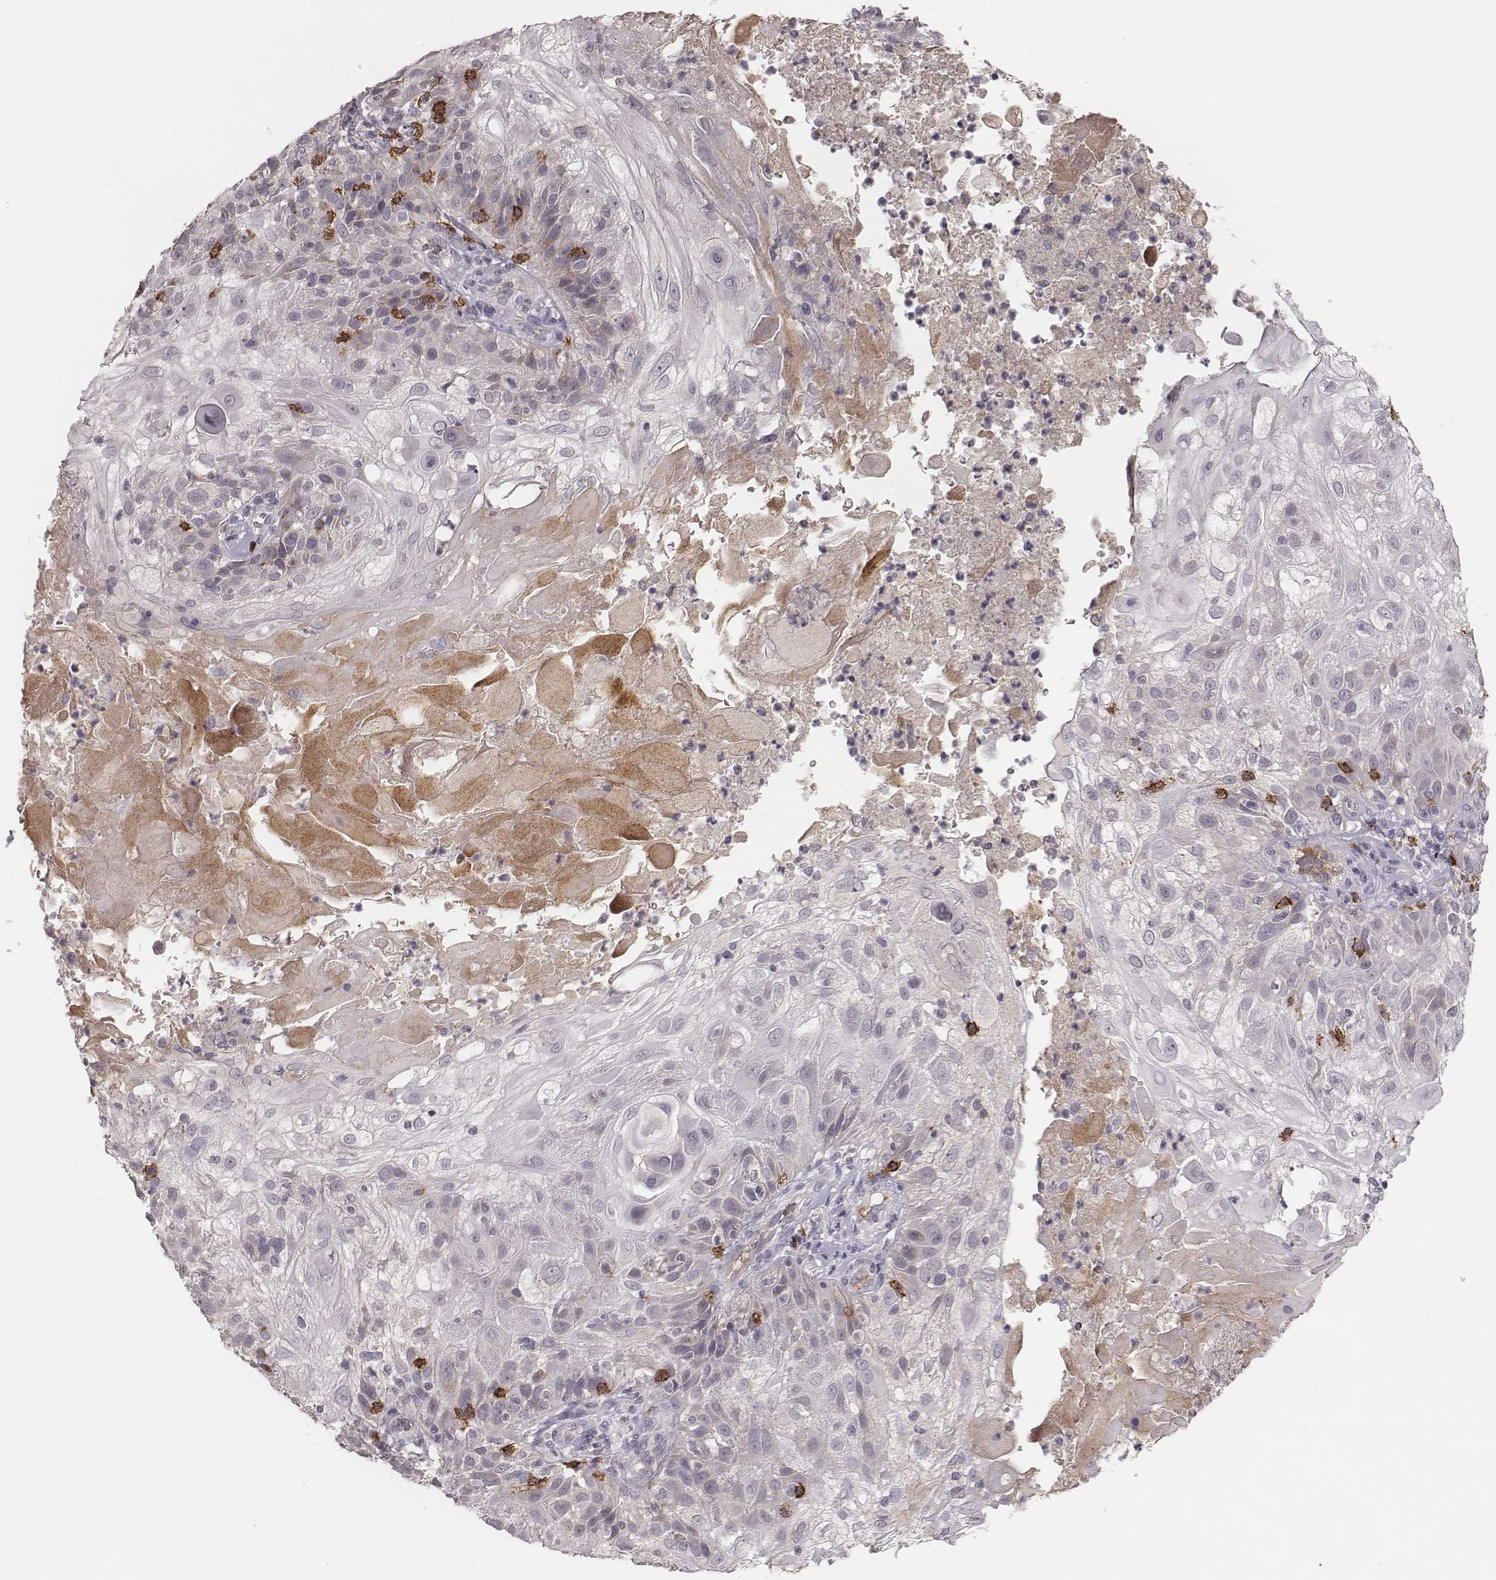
{"staining": {"intensity": "negative", "quantity": "none", "location": "none"}, "tissue": "skin cancer", "cell_type": "Tumor cells", "image_type": "cancer", "snomed": [{"axis": "morphology", "description": "Normal tissue, NOS"}, {"axis": "morphology", "description": "Squamous cell carcinoma, NOS"}, {"axis": "topography", "description": "Skin"}], "caption": "Immunohistochemistry (IHC) photomicrograph of neoplastic tissue: squamous cell carcinoma (skin) stained with DAB (3,3'-diaminobenzidine) displays no significant protein staining in tumor cells.", "gene": "CD8A", "patient": {"sex": "female", "age": 83}}